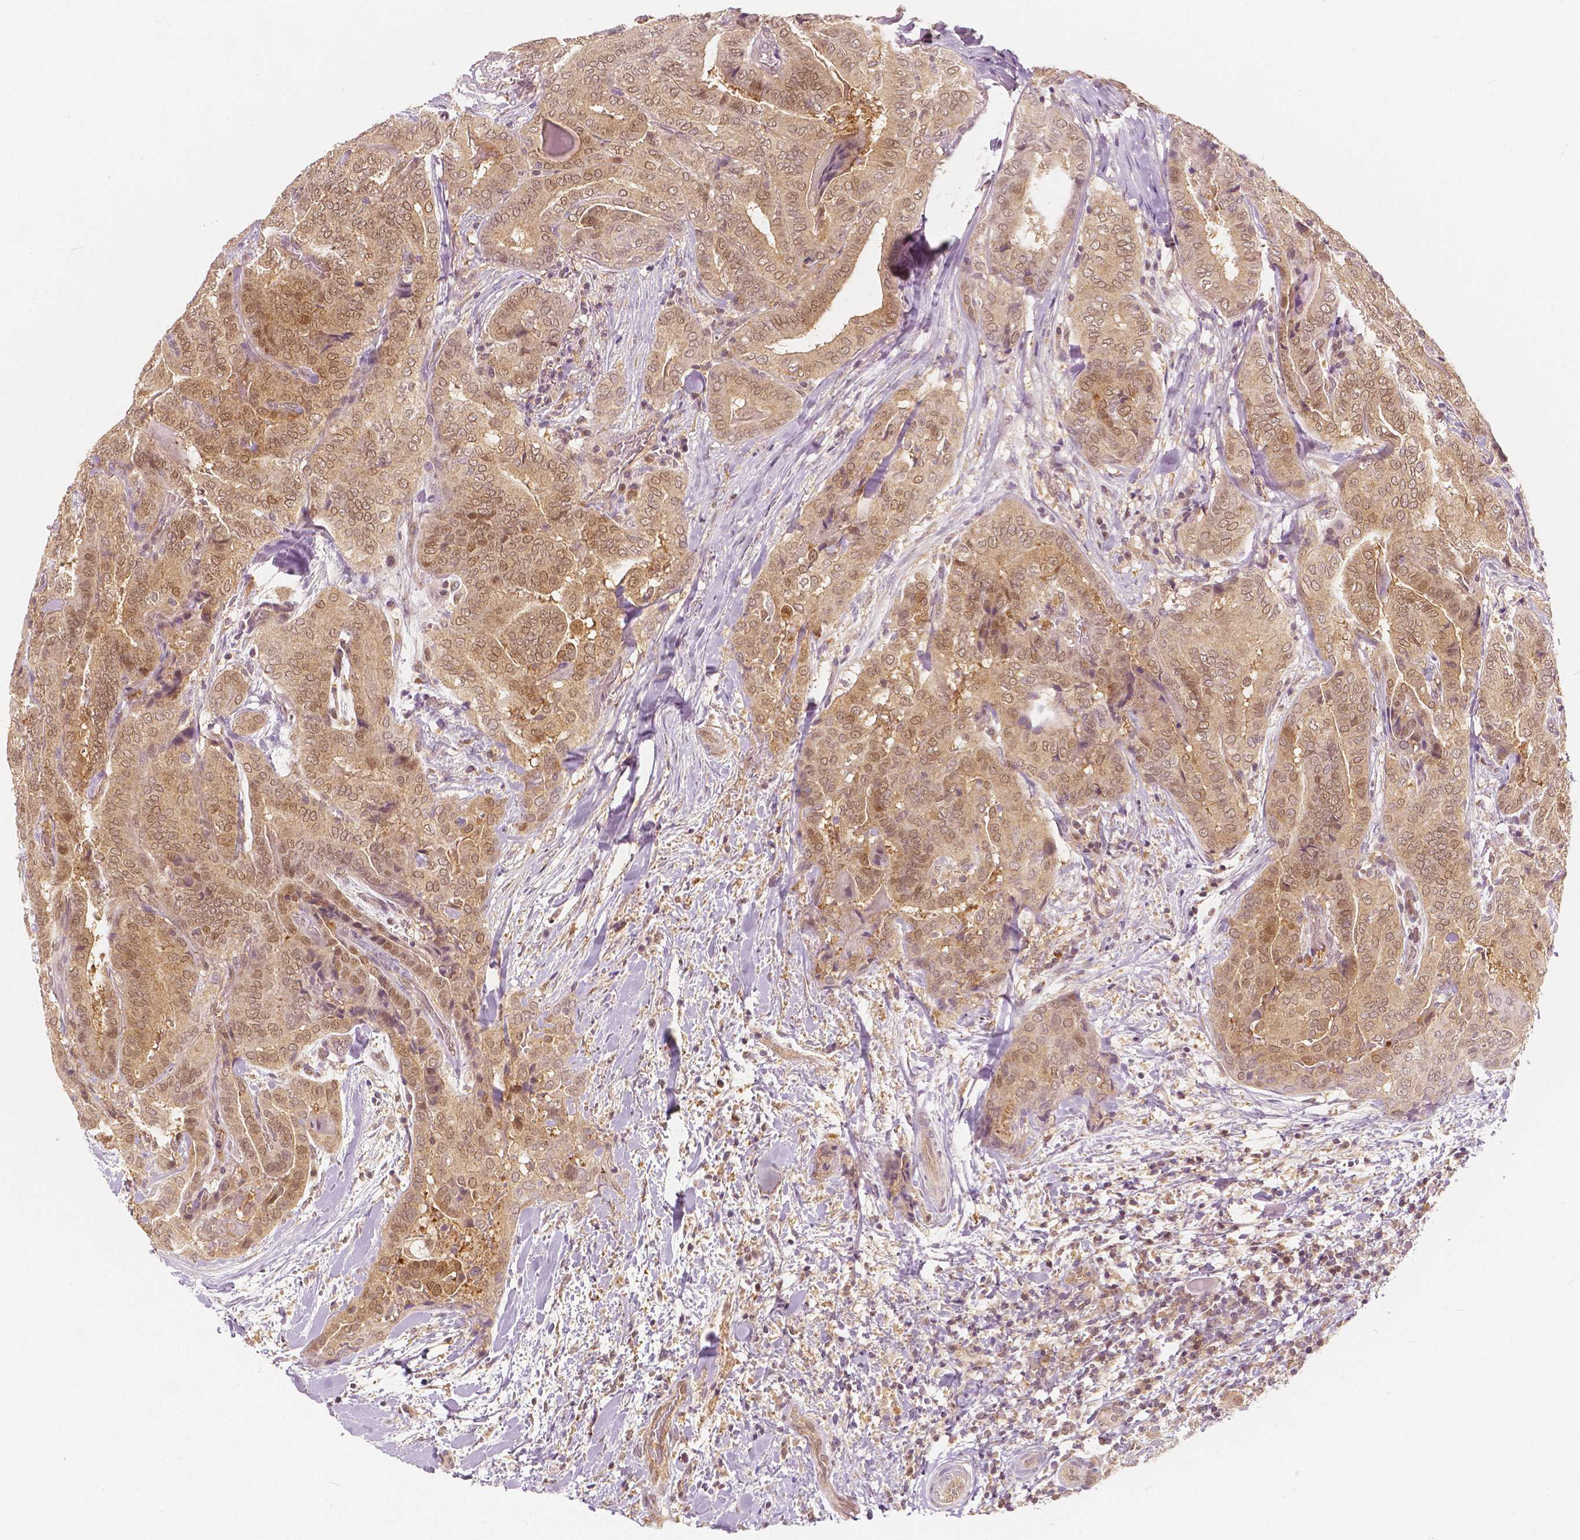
{"staining": {"intensity": "moderate", "quantity": ">75%", "location": "cytoplasmic/membranous,nuclear"}, "tissue": "thyroid cancer", "cell_type": "Tumor cells", "image_type": "cancer", "snomed": [{"axis": "morphology", "description": "Papillary adenocarcinoma, NOS"}, {"axis": "topography", "description": "Thyroid gland"}], "caption": "Brown immunohistochemical staining in papillary adenocarcinoma (thyroid) exhibits moderate cytoplasmic/membranous and nuclear positivity in approximately >75% of tumor cells.", "gene": "NAPRT", "patient": {"sex": "female", "age": 61}}